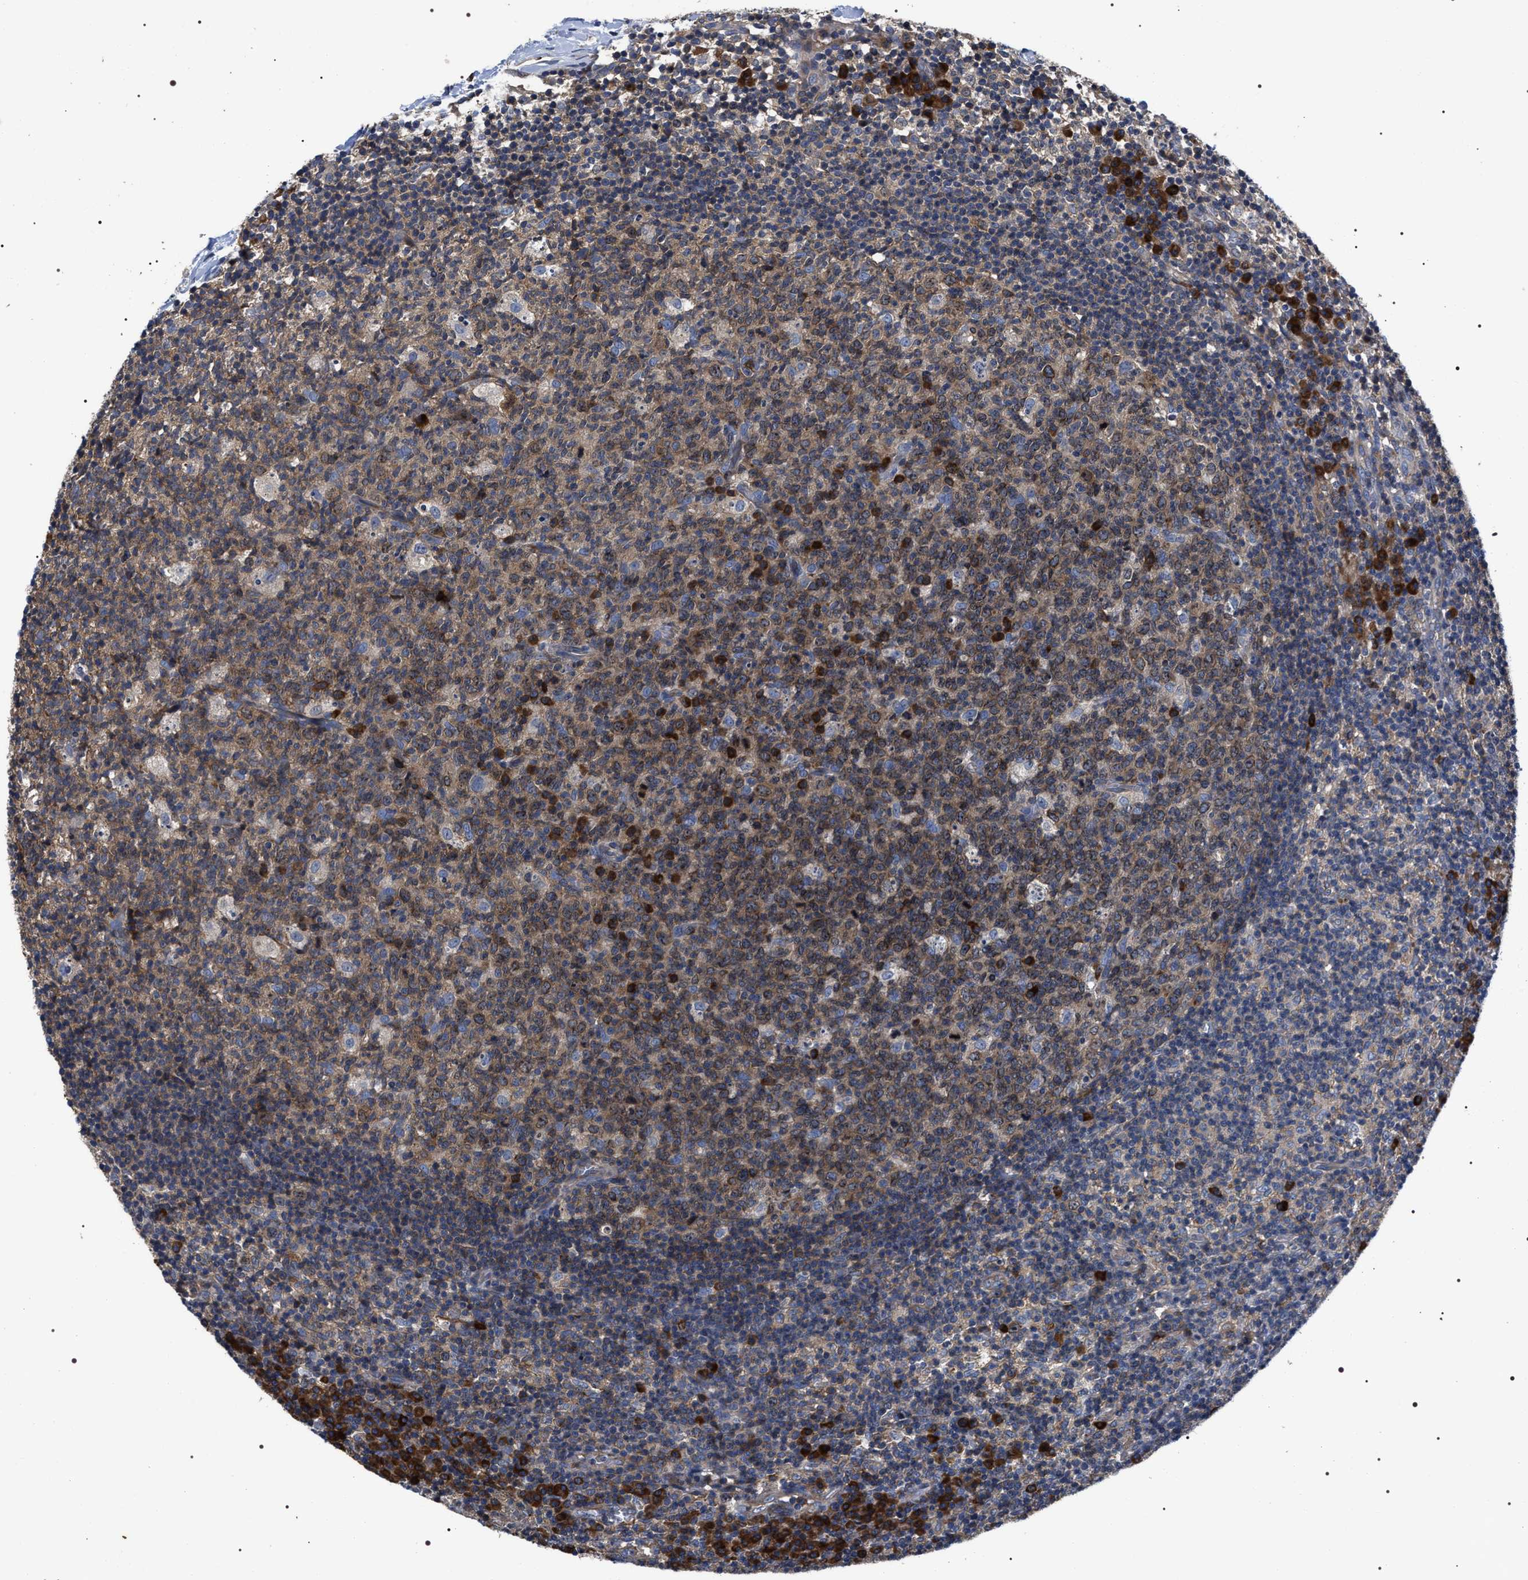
{"staining": {"intensity": "strong", "quantity": "<25%", "location": "cytoplasmic/membranous"}, "tissue": "lymph node", "cell_type": "Germinal center cells", "image_type": "normal", "snomed": [{"axis": "morphology", "description": "Normal tissue, NOS"}, {"axis": "morphology", "description": "Inflammation, NOS"}, {"axis": "topography", "description": "Lymph node"}], "caption": "Germinal center cells display medium levels of strong cytoplasmic/membranous positivity in approximately <25% of cells in unremarkable human lymph node.", "gene": "MIS18A", "patient": {"sex": "male", "age": 55}}